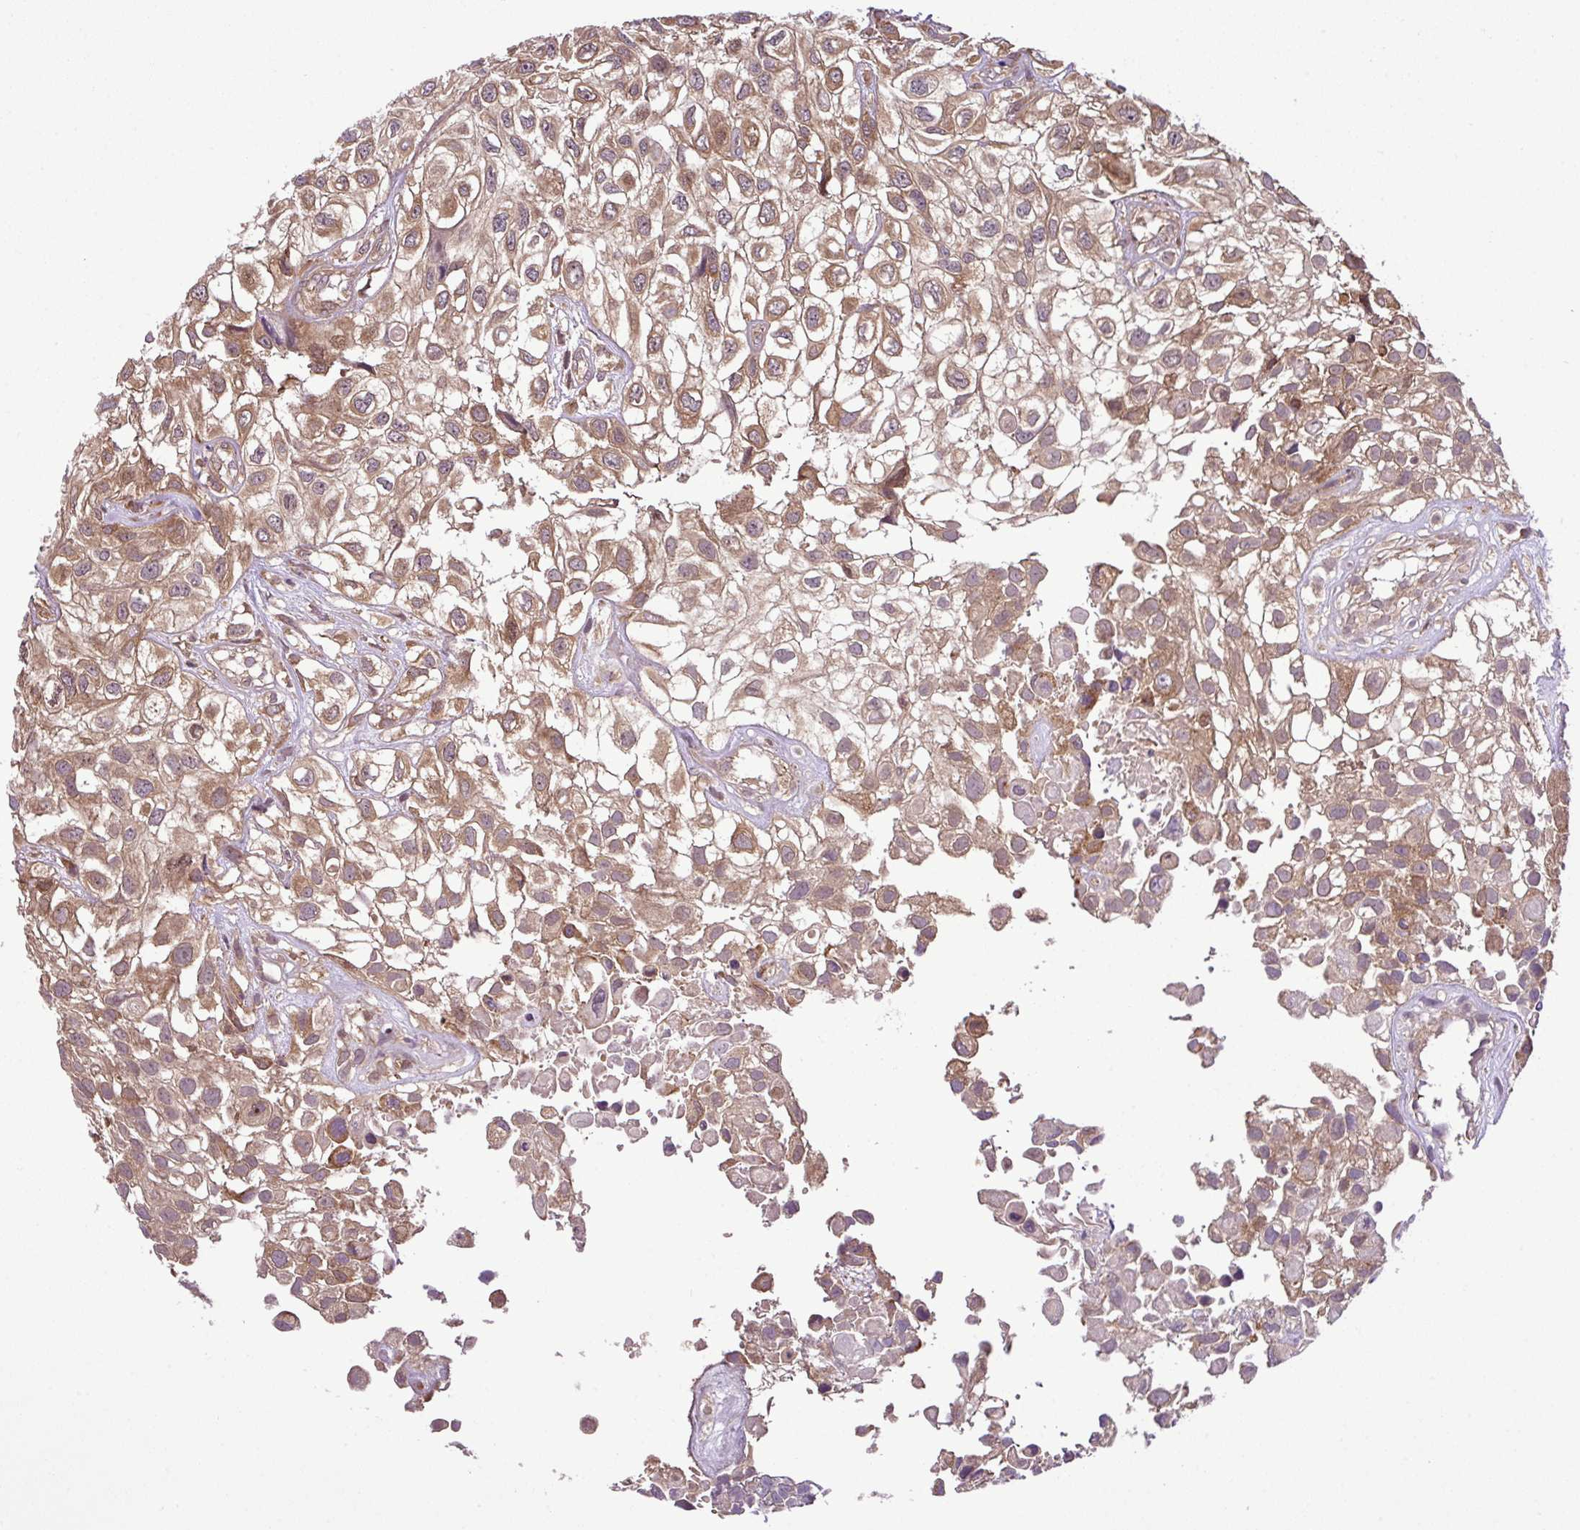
{"staining": {"intensity": "moderate", "quantity": ">75%", "location": "cytoplasmic/membranous"}, "tissue": "urothelial cancer", "cell_type": "Tumor cells", "image_type": "cancer", "snomed": [{"axis": "morphology", "description": "Urothelial carcinoma, High grade"}, {"axis": "topography", "description": "Urinary bladder"}], "caption": "This is a photomicrograph of immunohistochemistry (IHC) staining of urothelial carcinoma (high-grade), which shows moderate expression in the cytoplasmic/membranous of tumor cells.", "gene": "DLGAP4", "patient": {"sex": "male", "age": 56}}